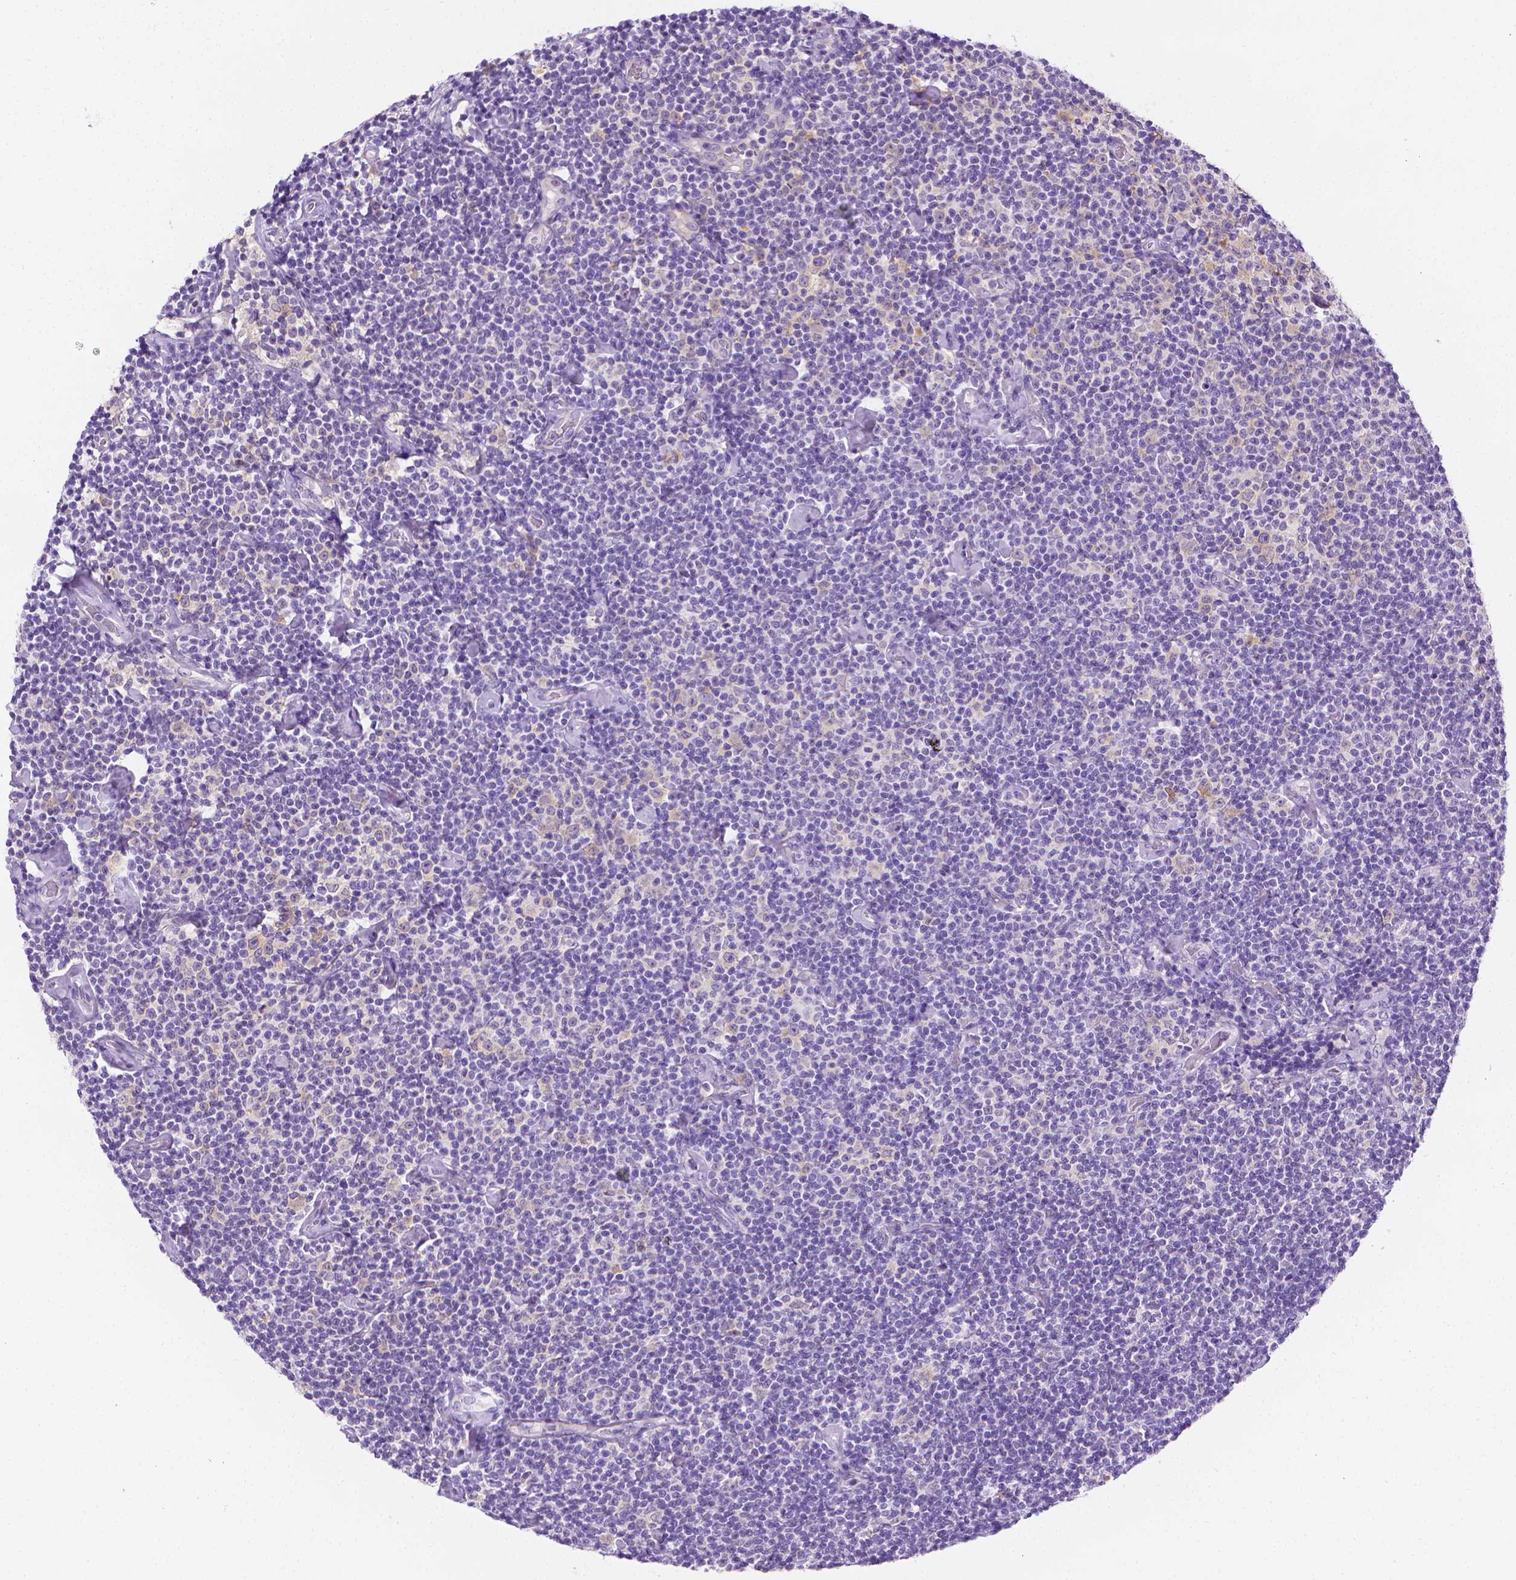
{"staining": {"intensity": "negative", "quantity": "none", "location": "none"}, "tissue": "lymphoma", "cell_type": "Tumor cells", "image_type": "cancer", "snomed": [{"axis": "morphology", "description": "Malignant lymphoma, non-Hodgkin's type, Low grade"}, {"axis": "topography", "description": "Lymph node"}], "caption": "IHC micrograph of neoplastic tissue: low-grade malignant lymphoma, non-Hodgkin's type stained with DAB reveals no significant protein expression in tumor cells. (Stains: DAB (3,3'-diaminobenzidine) immunohistochemistry (IHC) with hematoxylin counter stain, Microscopy: brightfield microscopy at high magnification).", "gene": "FASN", "patient": {"sex": "male", "age": 81}}